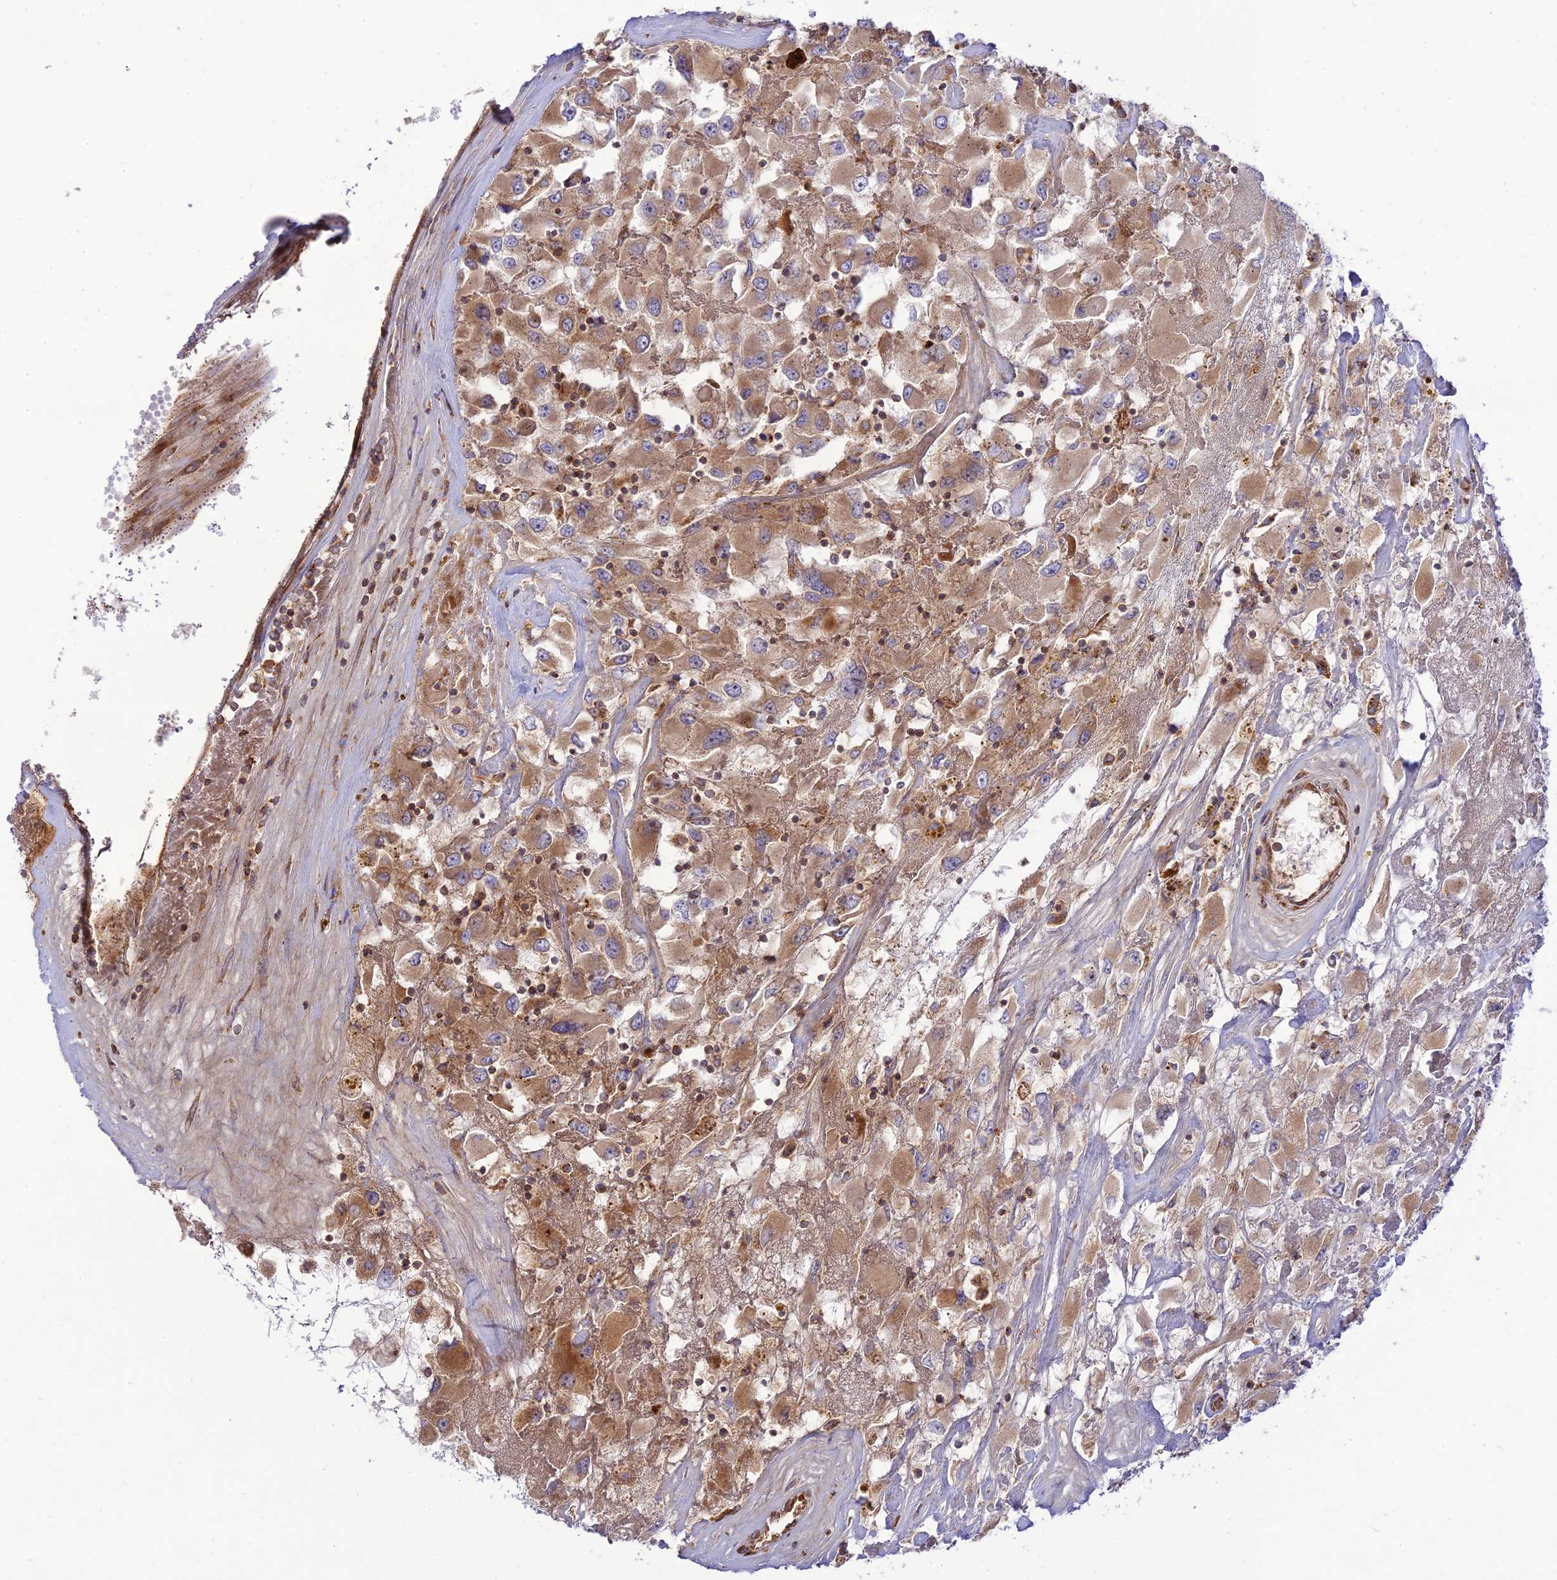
{"staining": {"intensity": "moderate", "quantity": ">75%", "location": "cytoplasmic/membranous"}, "tissue": "renal cancer", "cell_type": "Tumor cells", "image_type": "cancer", "snomed": [{"axis": "morphology", "description": "Adenocarcinoma, NOS"}, {"axis": "topography", "description": "Kidney"}], "caption": "IHC of human adenocarcinoma (renal) displays medium levels of moderate cytoplasmic/membranous positivity in approximately >75% of tumor cells.", "gene": "PIMREG", "patient": {"sex": "female", "age": 52}}